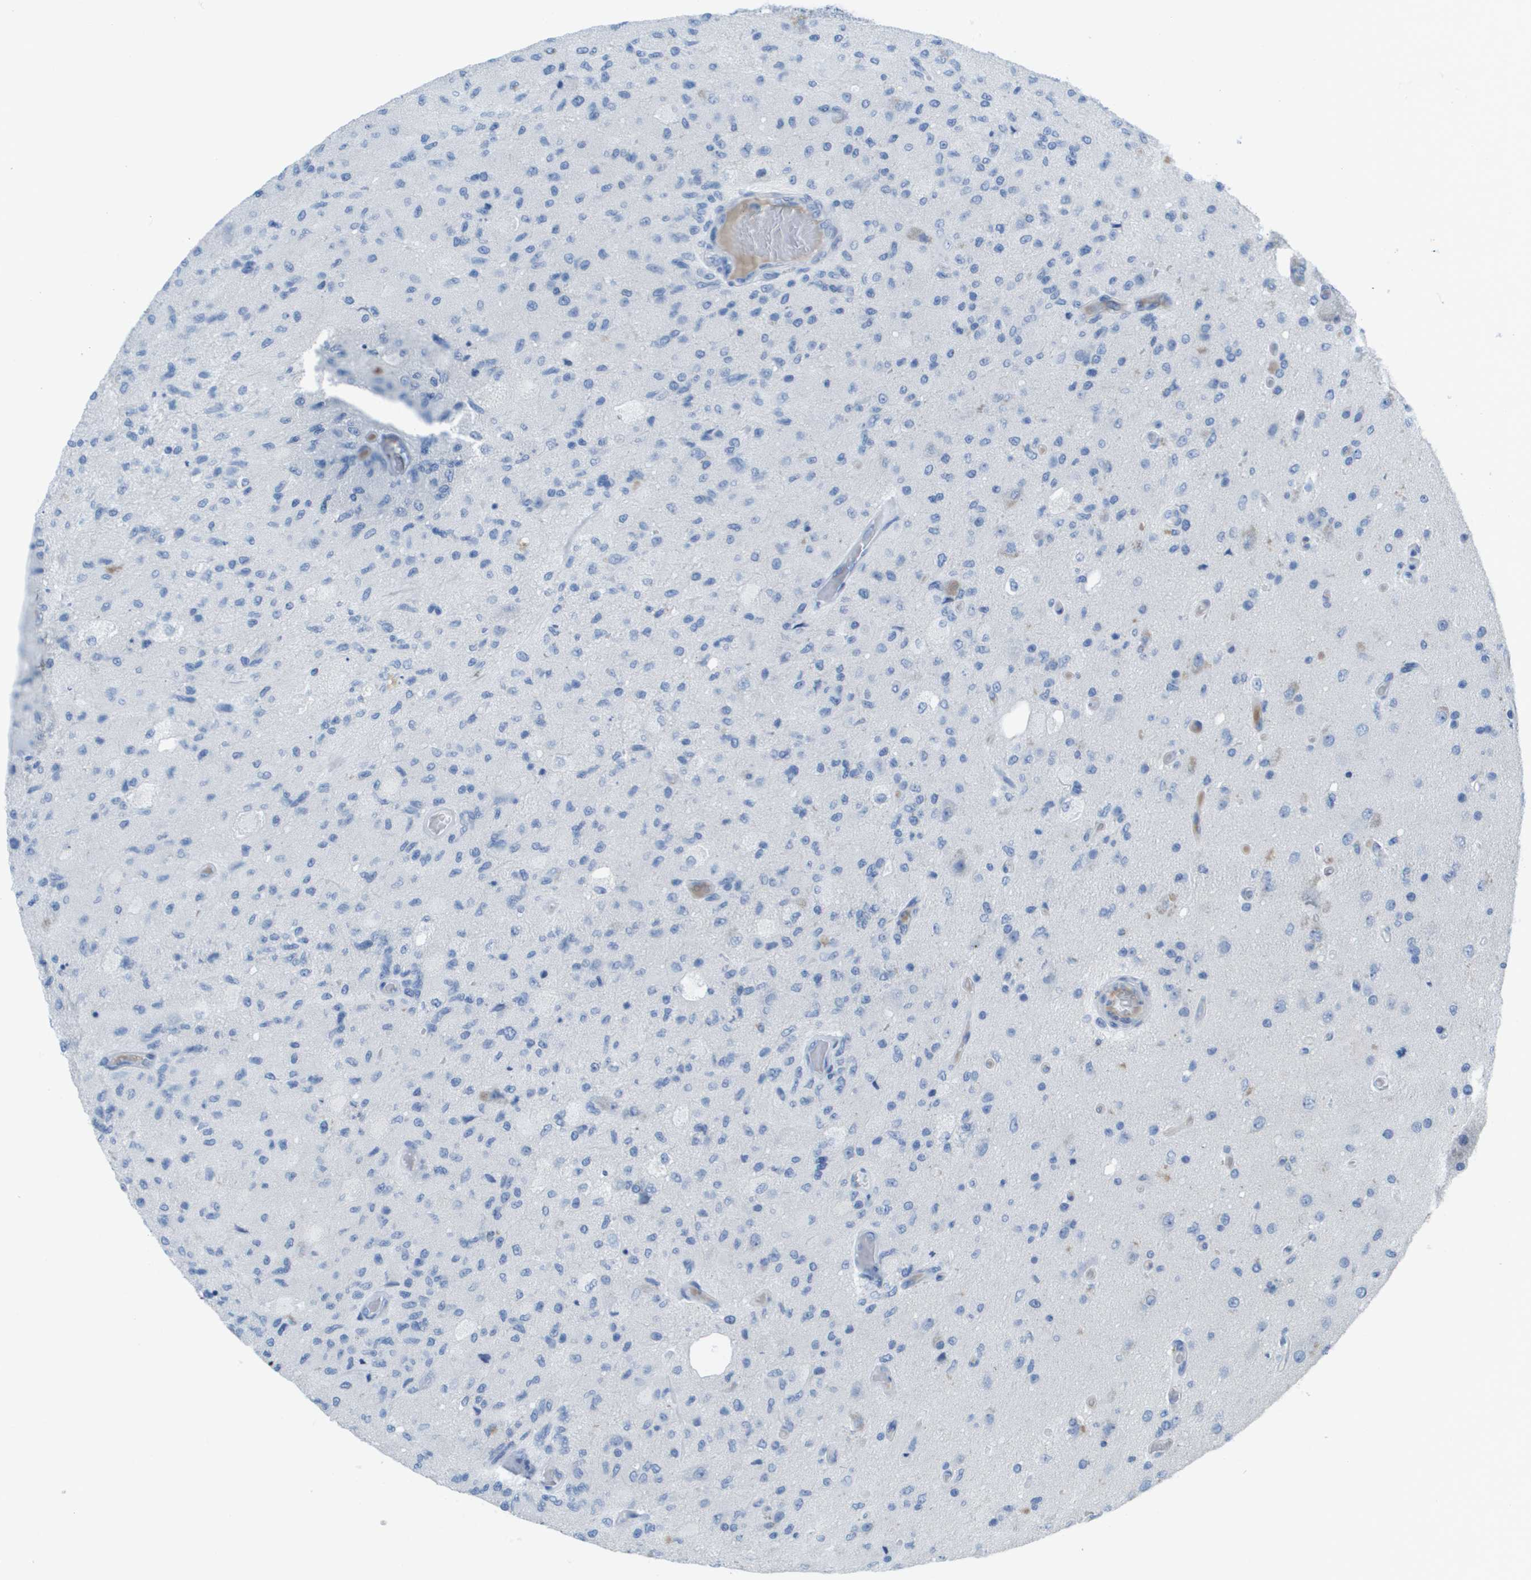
{"staining": {"intensity": "negative", "quantity": "none", "location": "none"}, "tissue": "glioma", "cell_type": "Tumor cells", "image_type": "cancer", "snomed": [{"axis": "morphology", "description": "Normal tissue, NOS"}, {"axis": "morphology", "description": "Glioma, malignant, High grade"}, {"axis": "topography", "description": "Cerebral cortex"}], "caption": "The IHC photomicrograph has no significant positivity in tumor cells of malignant high-grade glioma tissue.", "gene": "GPR18", "patient": {"sex": "male", "age": 77}}